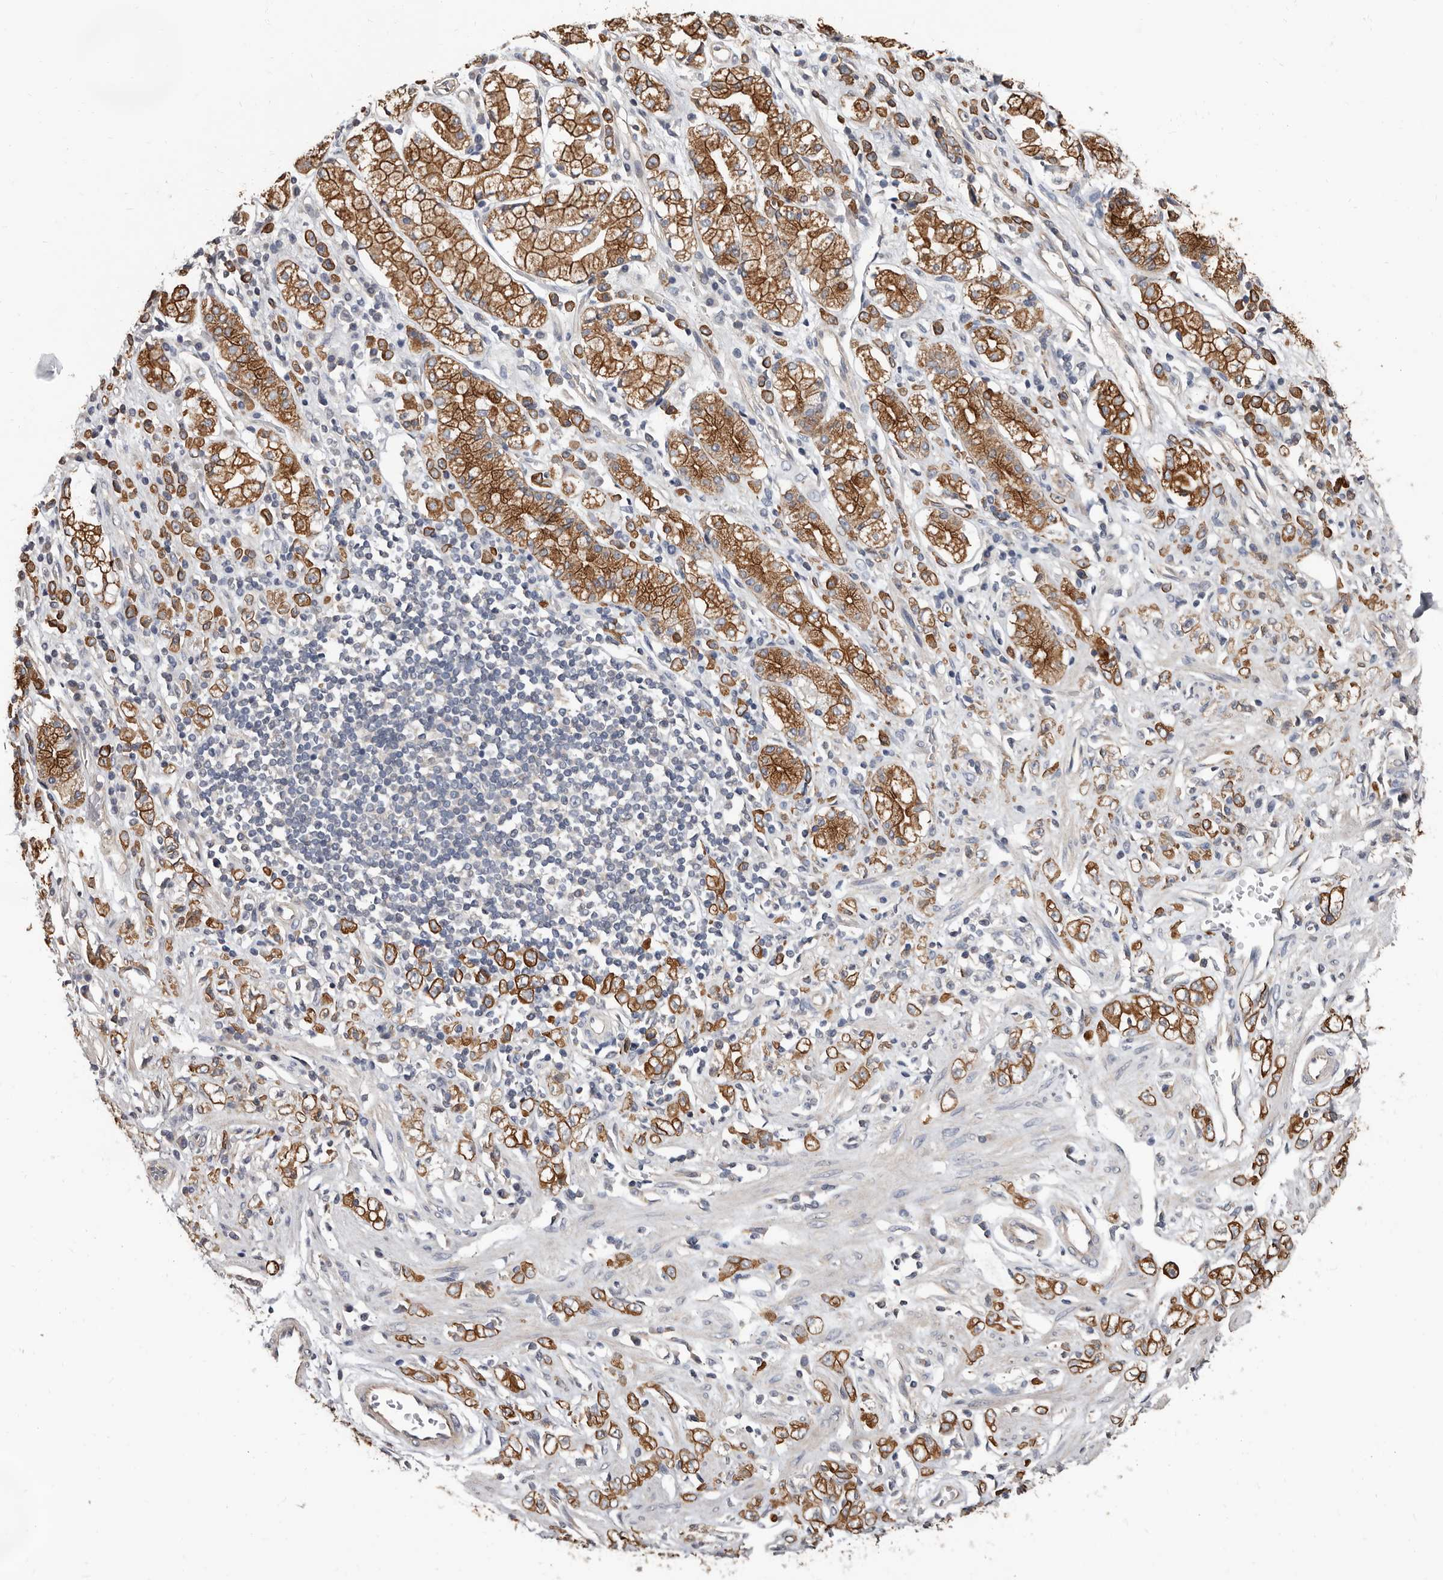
{"staining": {"intensity": "strong", "quantity": ">75%", "location": "cytoplasmic/membranous"}, "tissue": "stomach cancer", "cell_type": "Tumor cells", "image_type": "cancer", "snomed": [{"axis": "morphology", "description": "Normal tissue, NOS"}, {"axis": "morphology", "description": "Adenocarcinoma, NOS"}, {"axis": "topography", "description": "Stomach"}], "caption": "Human stomach cancer stained with a protein marker exhibits strong staining in tumor cells.", "gene": "MRPL18", "patient": {"sex": "male", "age": 82}}